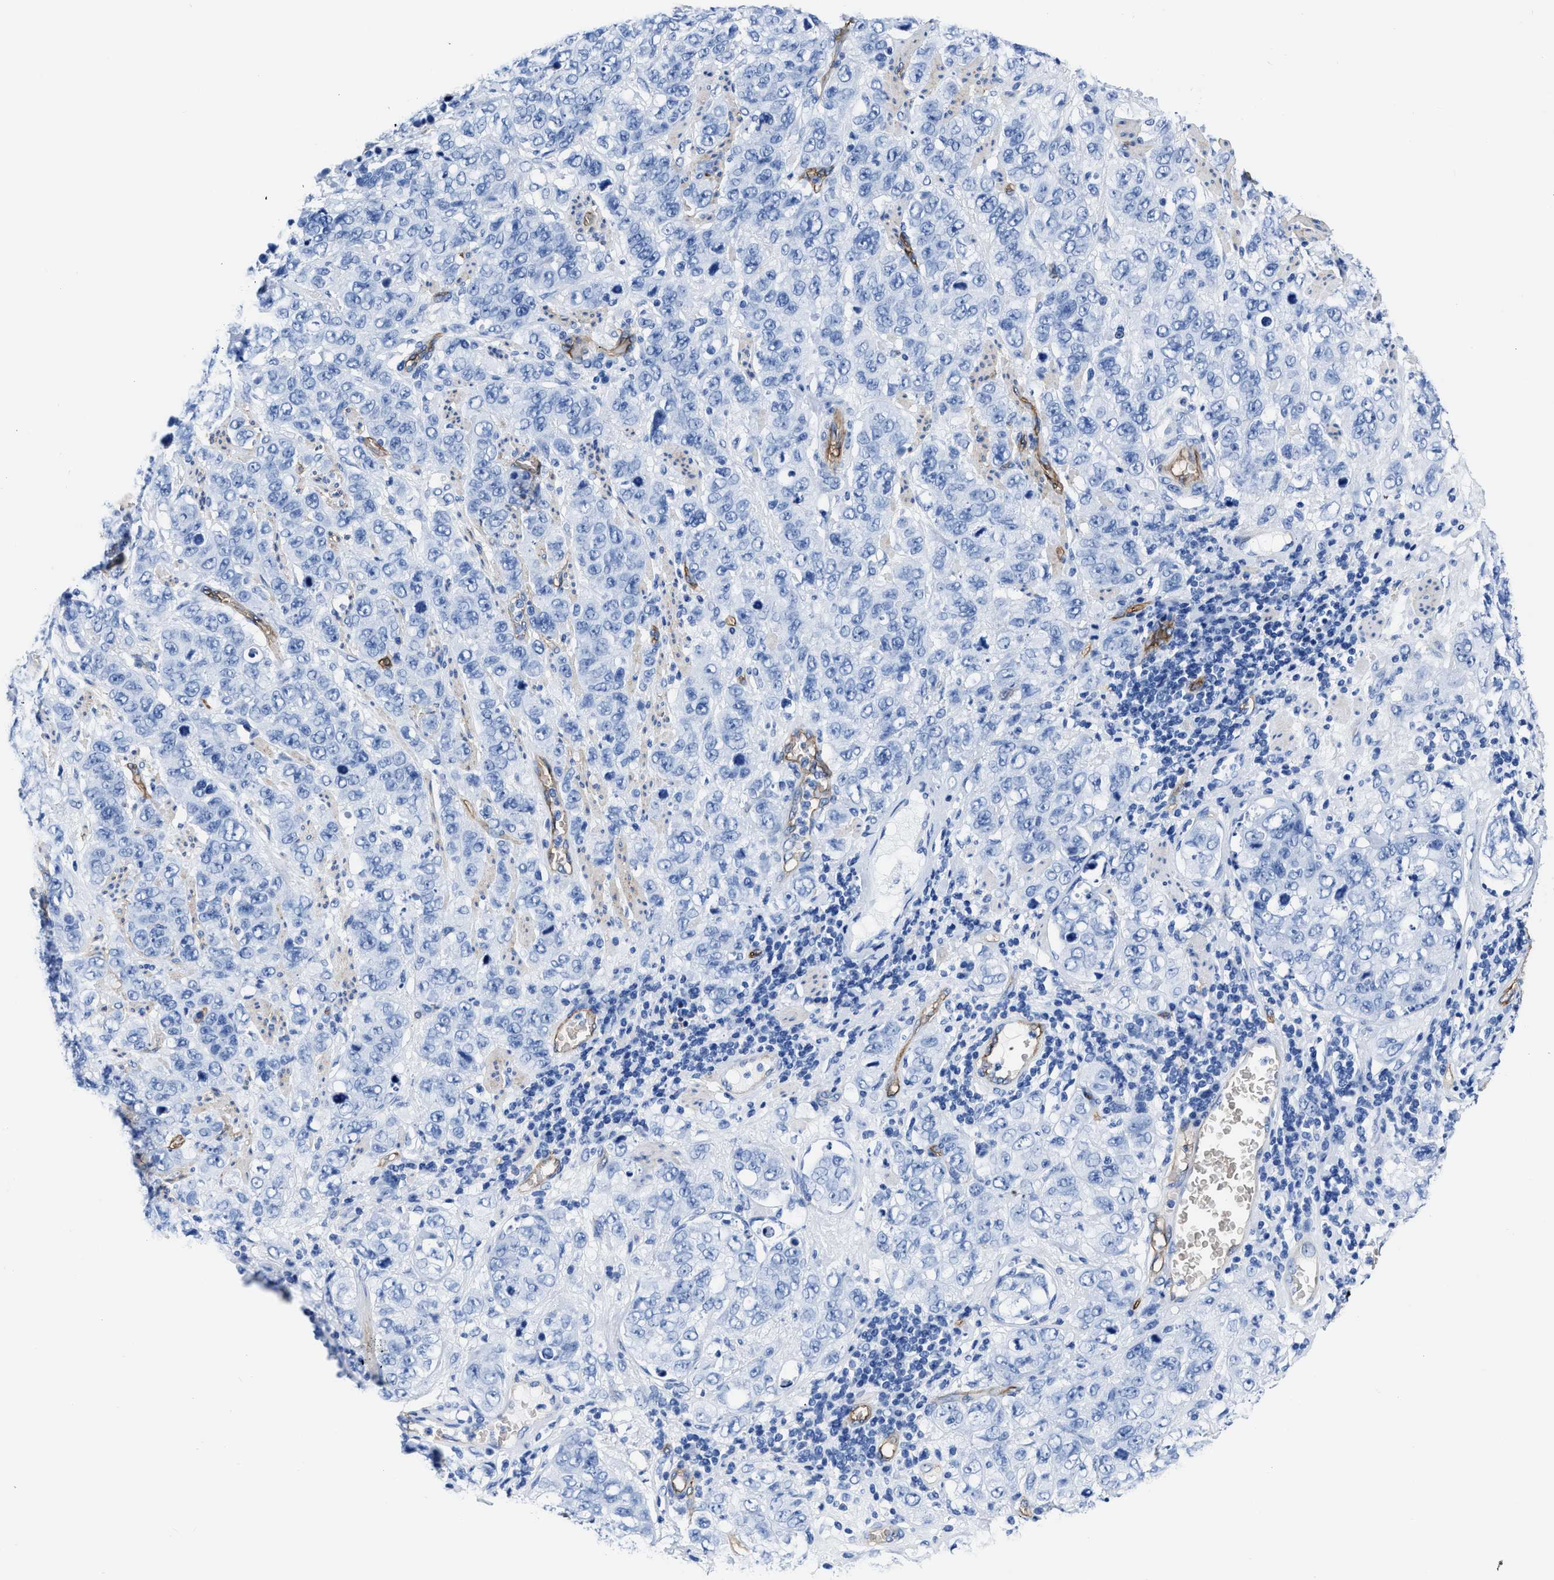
{"staining": {"intensity": "negative", "quantity": "none", "location": "none"}, "tissue": "stomach cancer", "cell_type": "Tumor cells", "image_type": "cancer", "snomed": [{"axis": "morphology", "description": "Adenocarcinoma, NOS"}, {"axis": "topography", "description": "Stomach"}], "caption": "The image shows no staining of tumor cells in adenocarcinoma (stomach).", "gene": "AQP1", "patient": {"sex": "male", "age": 48}}